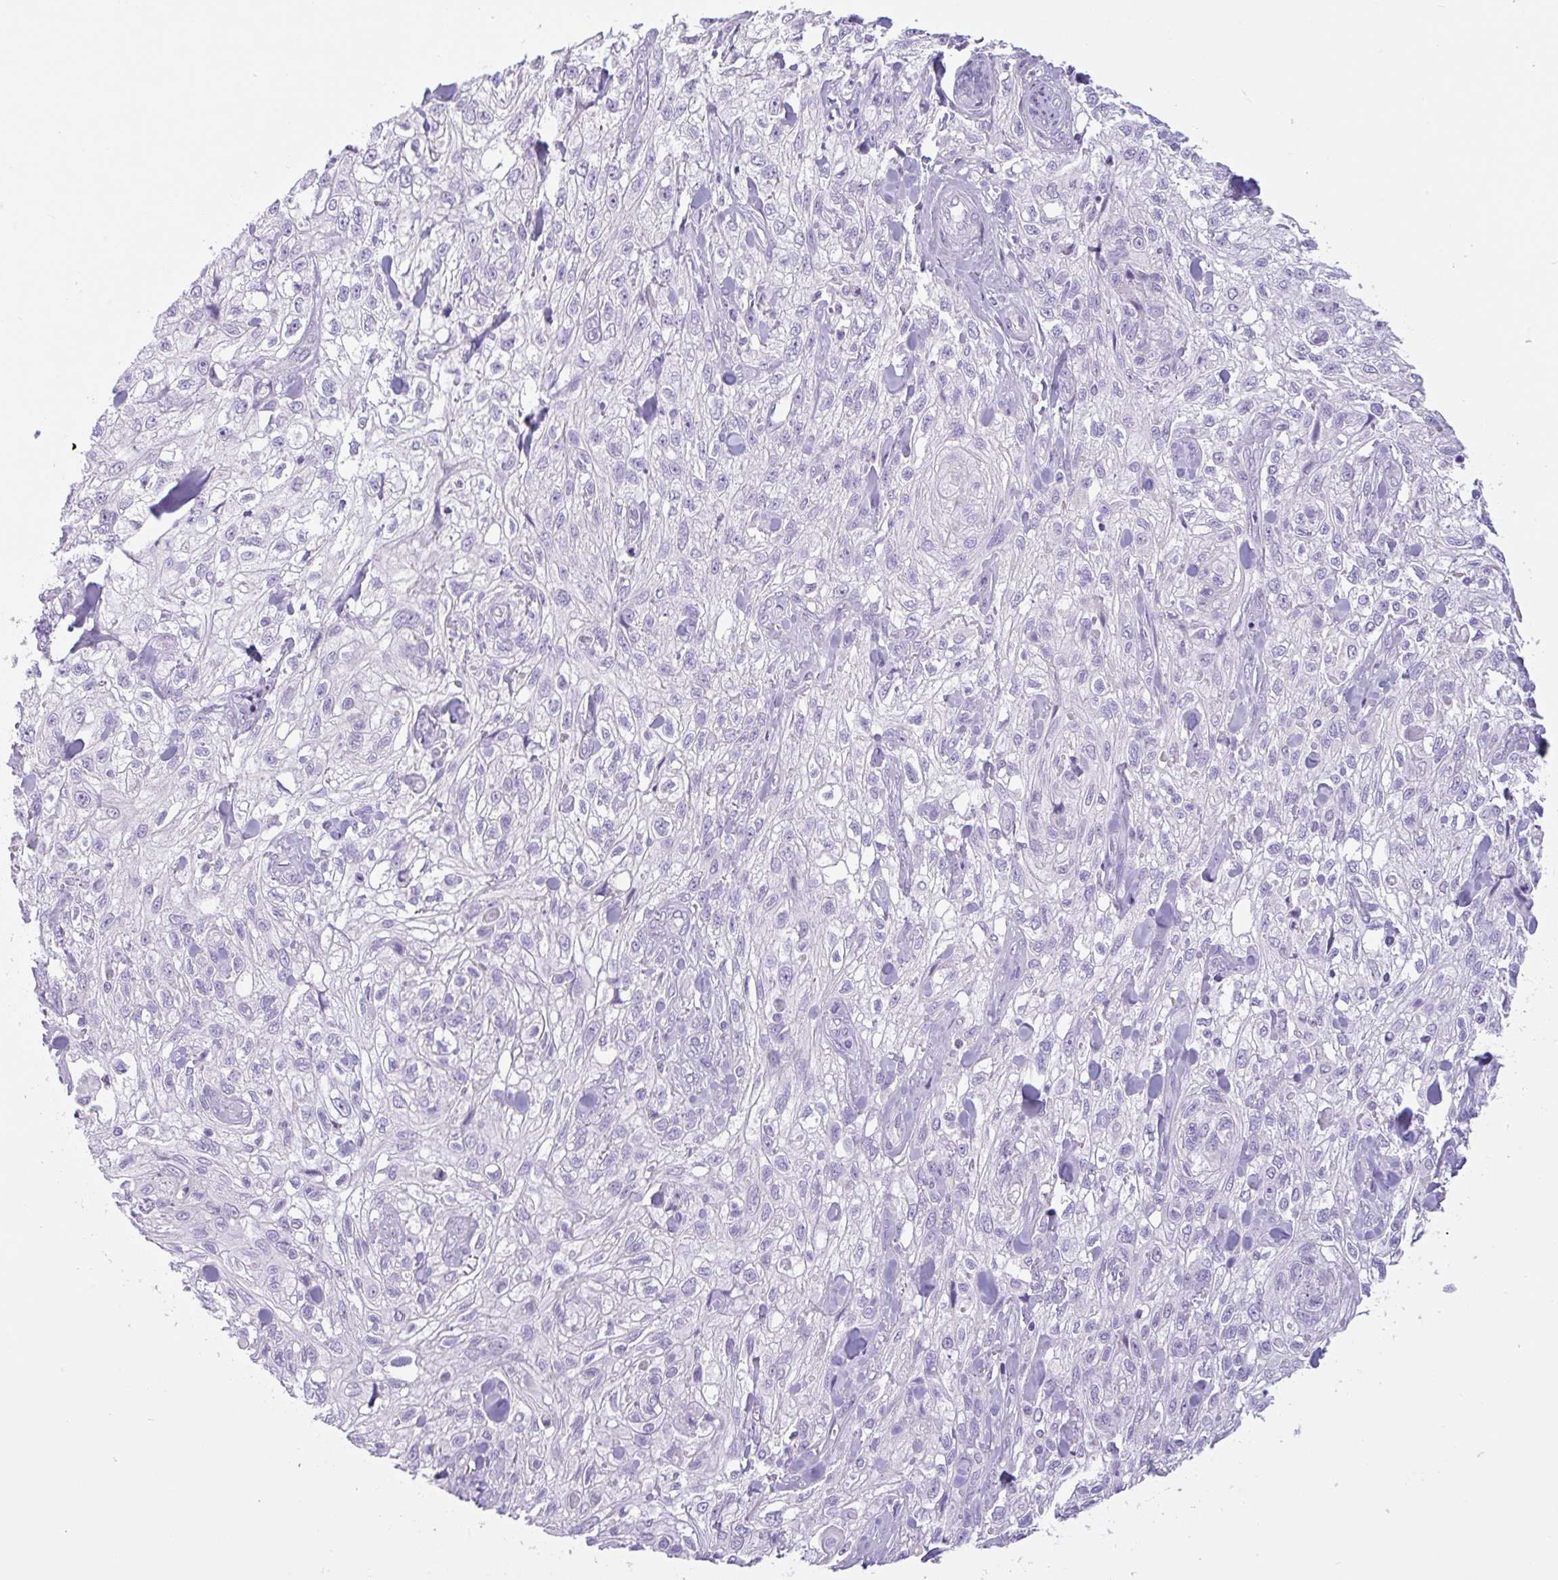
{"staining": {"intensity": "negative", "quantity": "none", "location": "none"}, "tissue": "skin cancer", "cell_type": "Tumor cells", "image_type": "cancer", "snomed": [{"axis": "morphology", "description": "Squamous cell carcinoma, NOS"}, {"axis": "topography", "description": "Skin"}, {"axis": "topography", "description": "Vulva"}], "caption": "IHC micrograph of human skin cancer stained for a protein (brown), which demonstrates no expression in tumor cells.", "gene": "CTSE", "patient": {"sex": "female", "age": 86}}